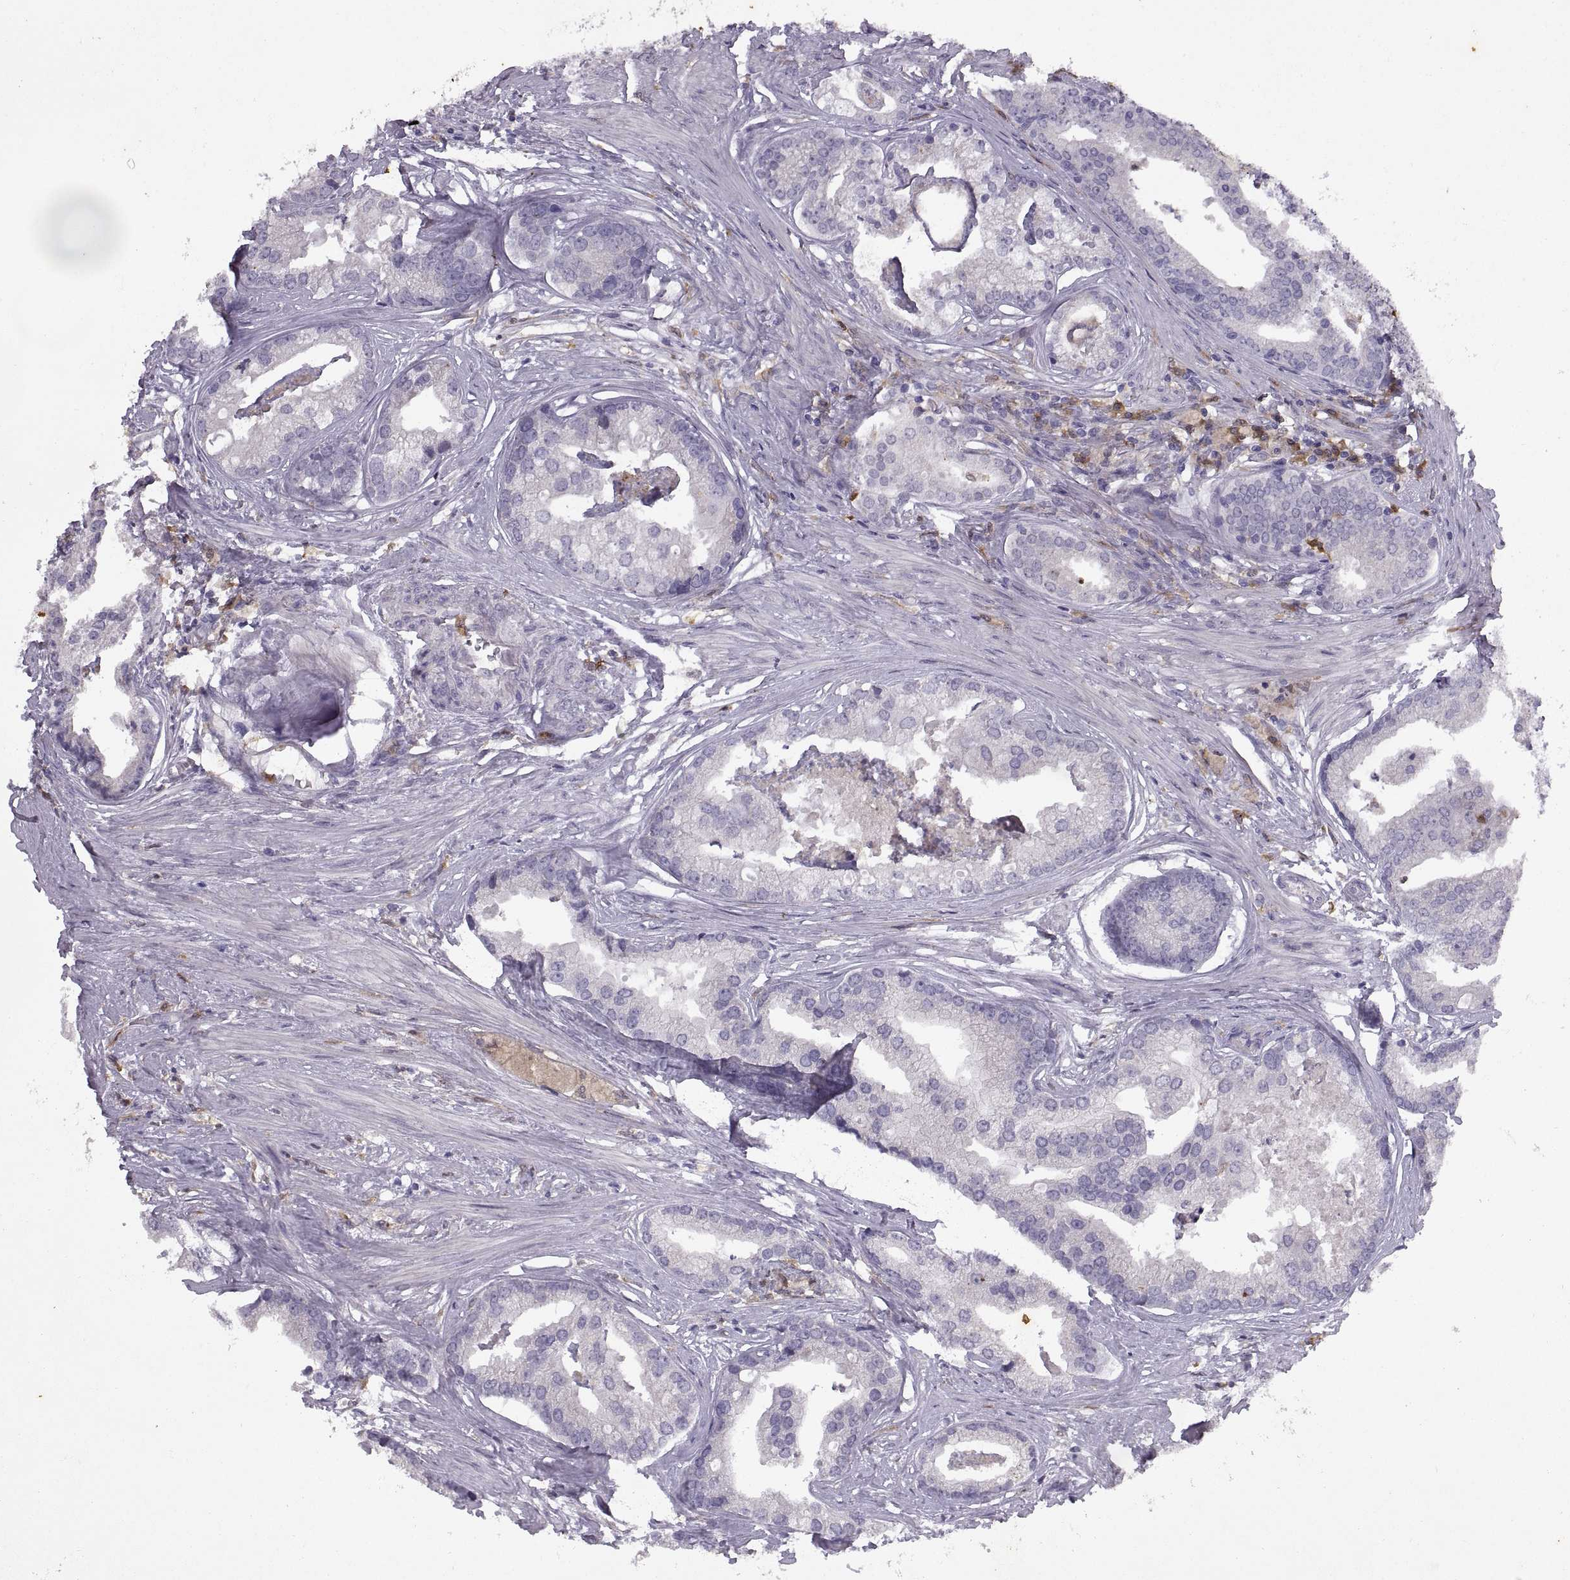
{"staining": {"intensity": "negative", "quantity": "none", "location": "none"}, "tissue": "prostate cancer", "cell_type": "Tumor cells", "image_type": "cancer", "snomed": [{"axis": "morphology", "description": "Adenocarcinoma, NOS"}, {"axis": "topography", "description": "Prostate and seminal vesicle, NOS"}, {"axis": "topography", "description": "Prostate"}], "caption": "An immunohistochemistry (IHC) micrograph of prostate cancer is shown. There is no staining in tumor cells of prostate cancer.", "gene": "DOK3", "patient": {"sex": "male", "age": 44}}